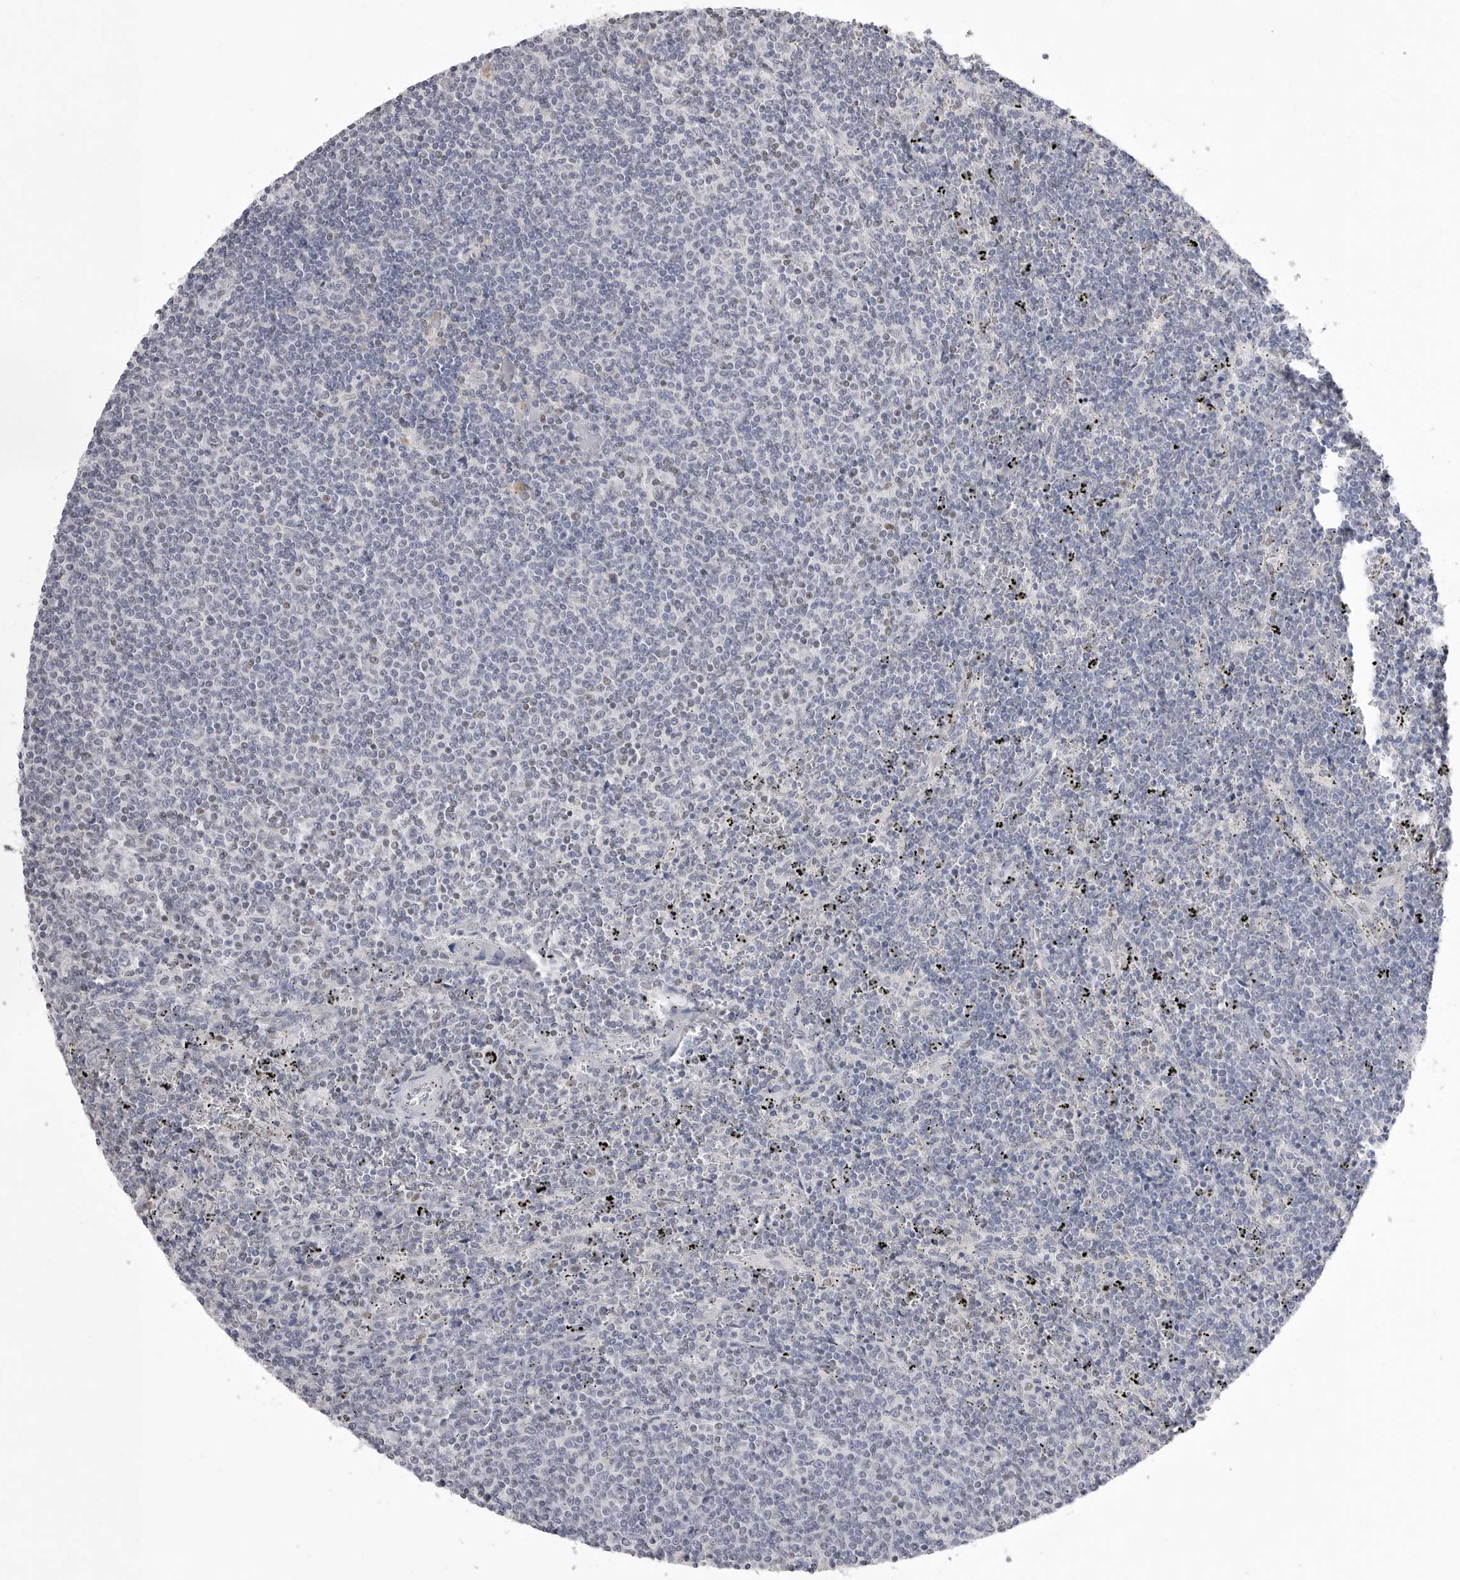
{"staining": {"intensity": "negative", "quantity": "none", "location": "none"}, "tissue": "lymphoma", "cell_type": "Tumor cells", "image_type": "cancer", "snomed": [{"axis": "morphology", "description": "Malignant lymphoma, non-Hodgkin's type, Low grade"}, {"axis": "topography", "description": "Spleen"}], "caption": "Tumor cells are negative for protein expression in human low-grade malignant lymphoma, non-Hodgkin's type. (DAB immunohistochemistry (IHC) visualized using brightfield microscopy, high magnification).", "gene": "ZBTB7B", "patient": {"sex": "female", "age": 50}}